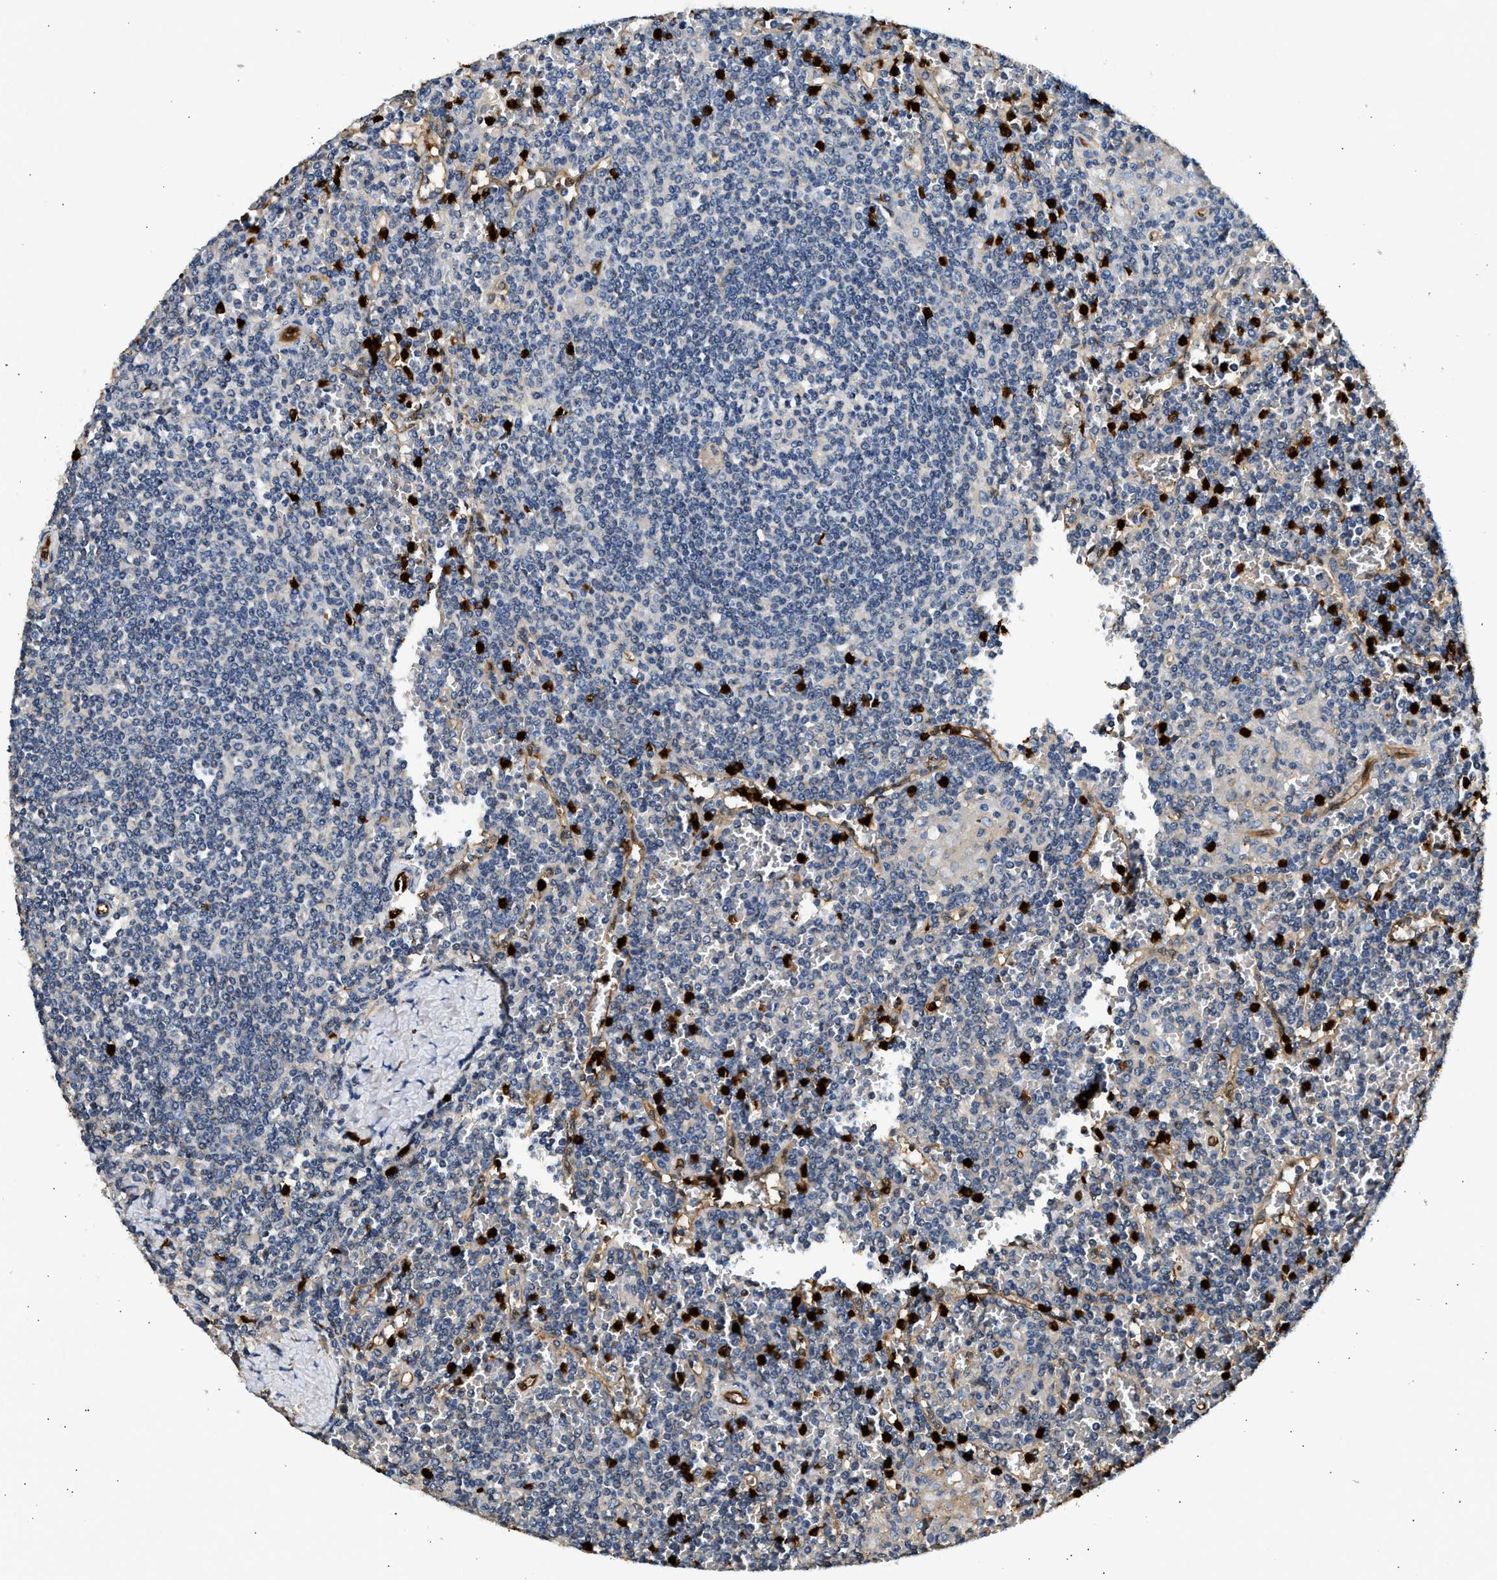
{"staining": {"intensity": "negative", "quantity": "none", "location": "none"}, "tissue": "lymphoma", "cell_type": "Tumor cells", "image_type": "cancer", "snomed": [{"axis": "morphology", "description": "Malignant lymphoma, non-Hodgkin's type, Low grade"}, {"axis": "topography", "description": "Spleen"}], "caption": "IHC of human malignant lymphoma, non-Hodgkin's type (low-grade) reveals no staining in tumor cells. (Stains: DAB IHC with hematoxylin counter stain, Microscopy: brightfield microscopy at high magnification).", "gene": "ANXA3", "patient": {"sex": "female", "age": 19}}